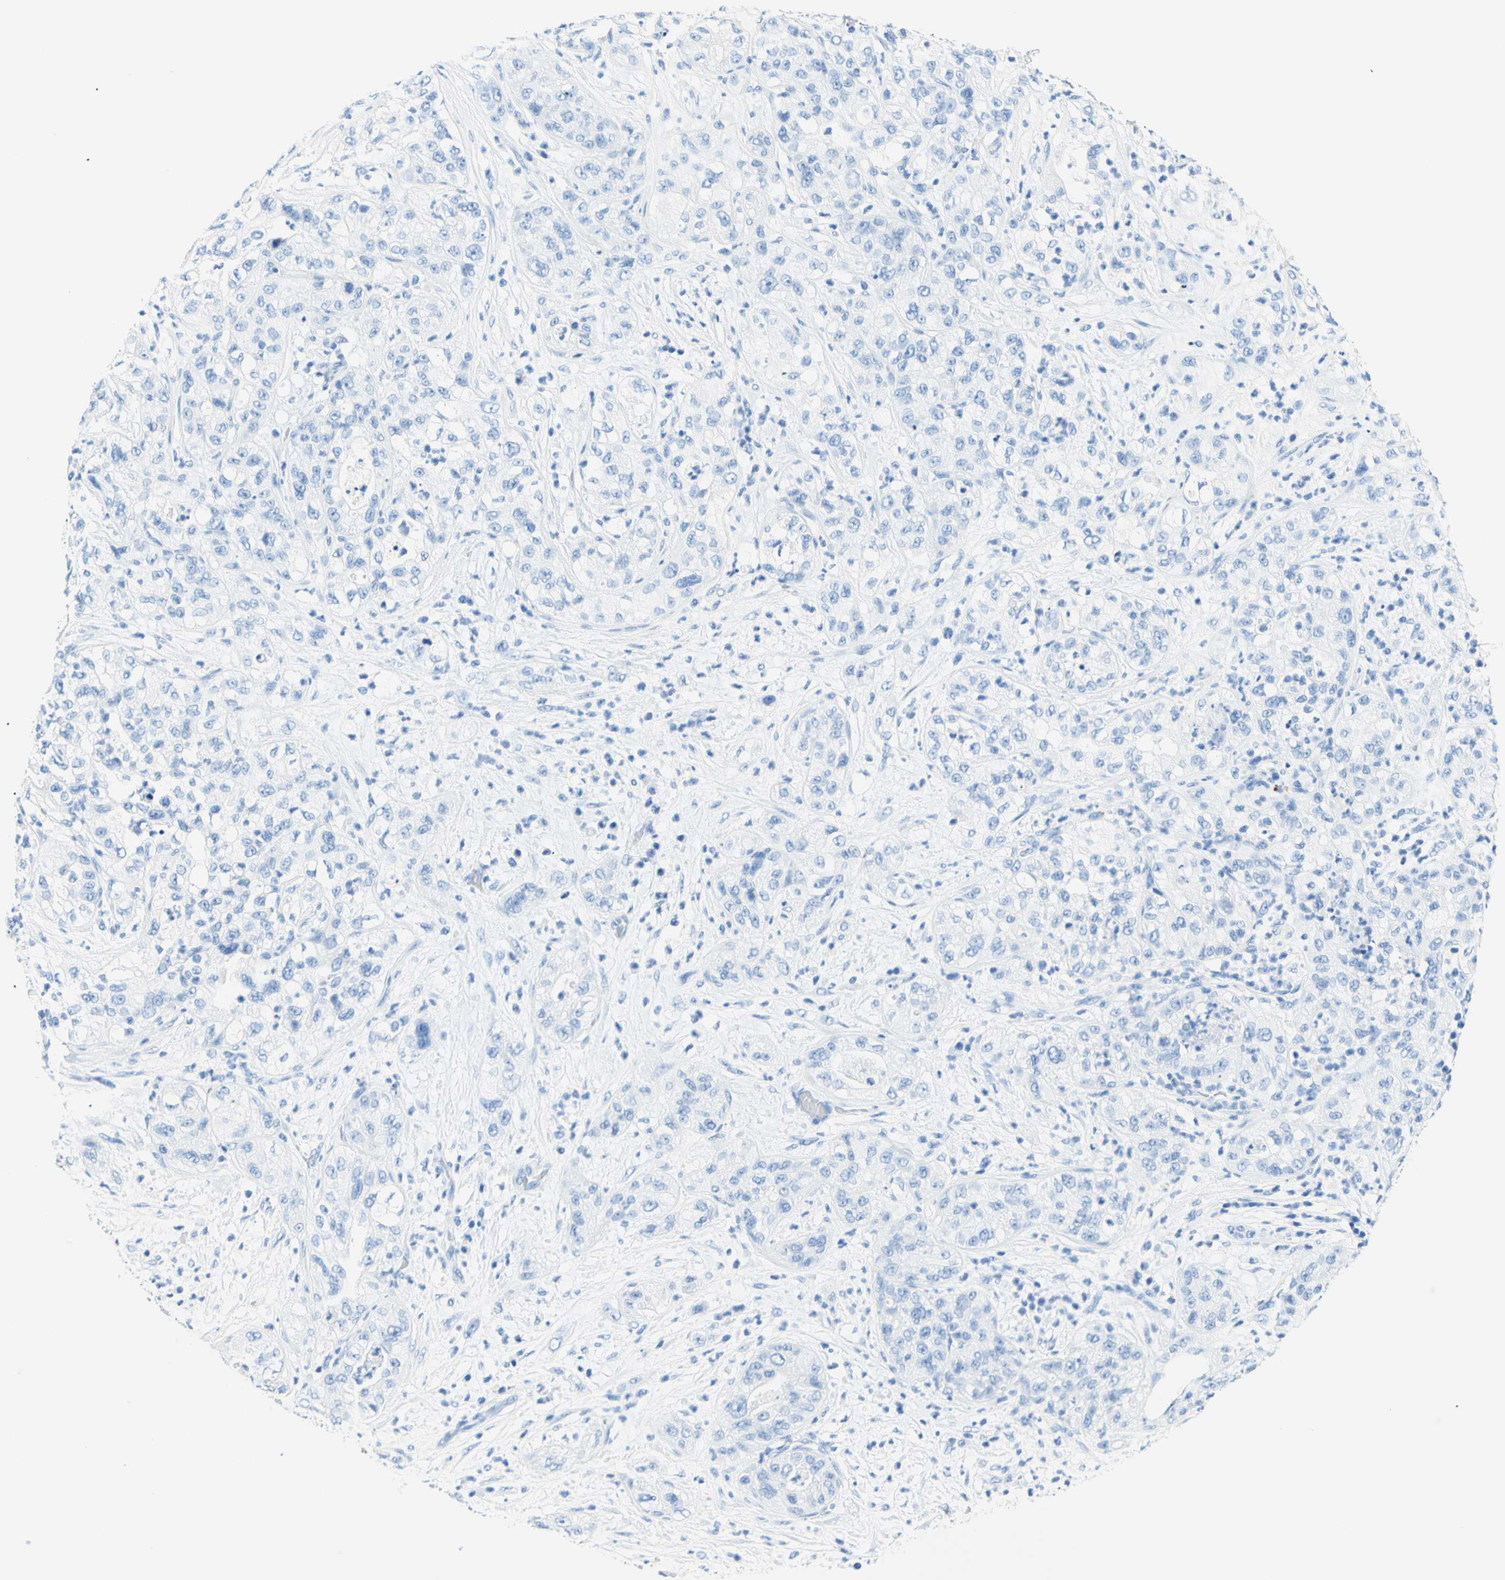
{"staining": {"intensity": "negative", "quantity": "none", "location": "none"}, "tissue": "pancreatic cancer", "cell_type": "Tumor cells", "image_type": "cancer", "snomed": [{"axis": "morphology", "description": "Adenocarcinoma, NOS"}, {"axis": "topography", "description": "Pancreas"}], "caption": "IHC micrograph of neoplastic tissue: human pancreatic adenocarcinoma stained with DAB (3,3'-diaminobenzidine) displays no significant protein expression in tumor cells.", "gene": "MYH2", "patient": {"sex": "female", "age": 78}}